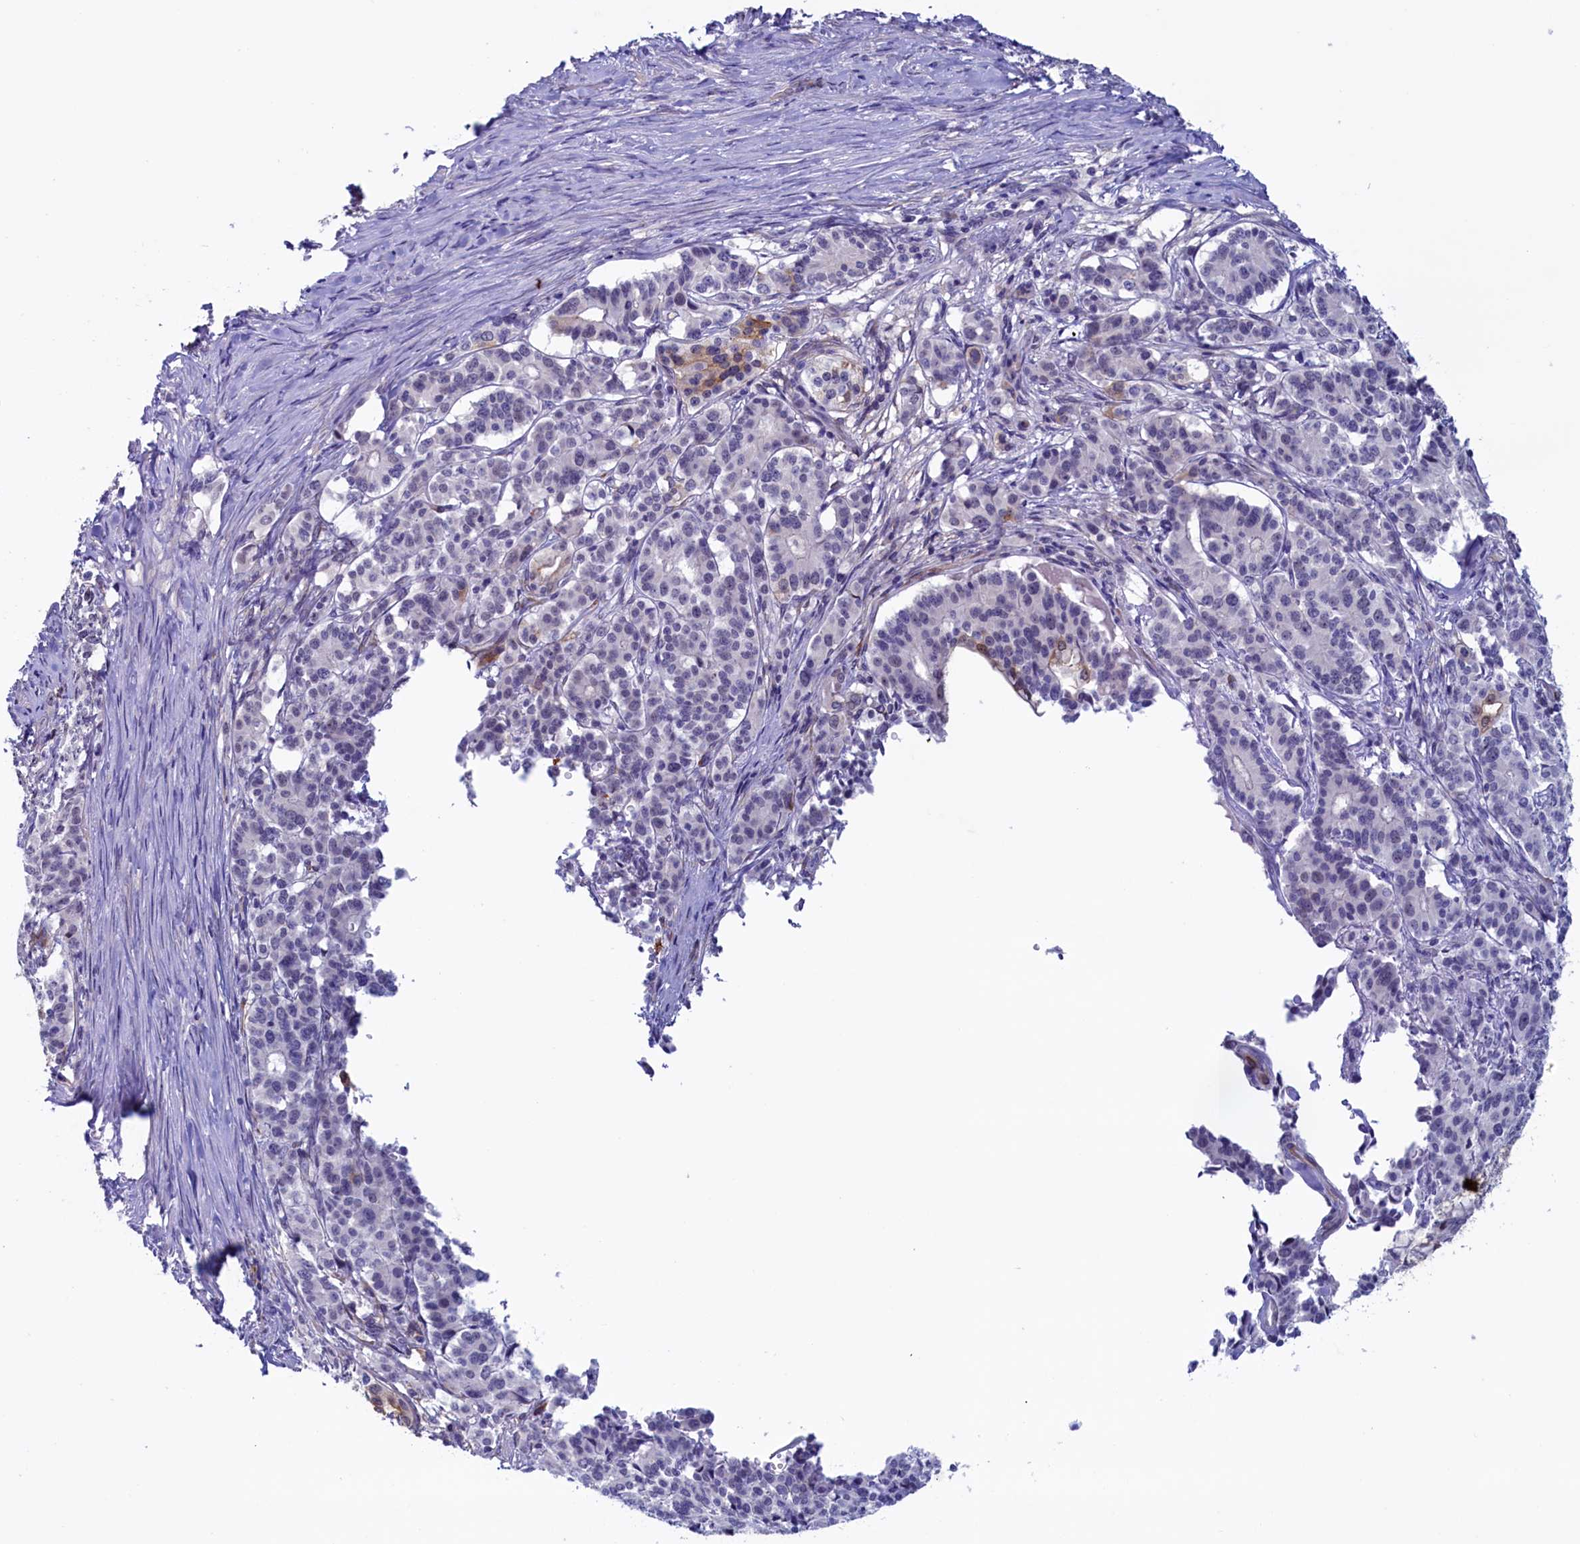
{"staining": {"intensity": "weak", "quantity": "<25%", "location": "cytoplasmic/membranous"}, "tissue": "pancreatic cancer", "cell_type": "Tumor cells", "image_type": "cancer", "snomed": [{"axis": "morphology", "description": "Adenocarcinoma, NOS"}, {"axis": "topography", "description": "Pancreas"}], "caption": "There is no significant positivity in tumor cells of adenocarcinoma (pancreatic).", "gene": "PACSIN3", "patient": {"sex": "female", "age": 74}}